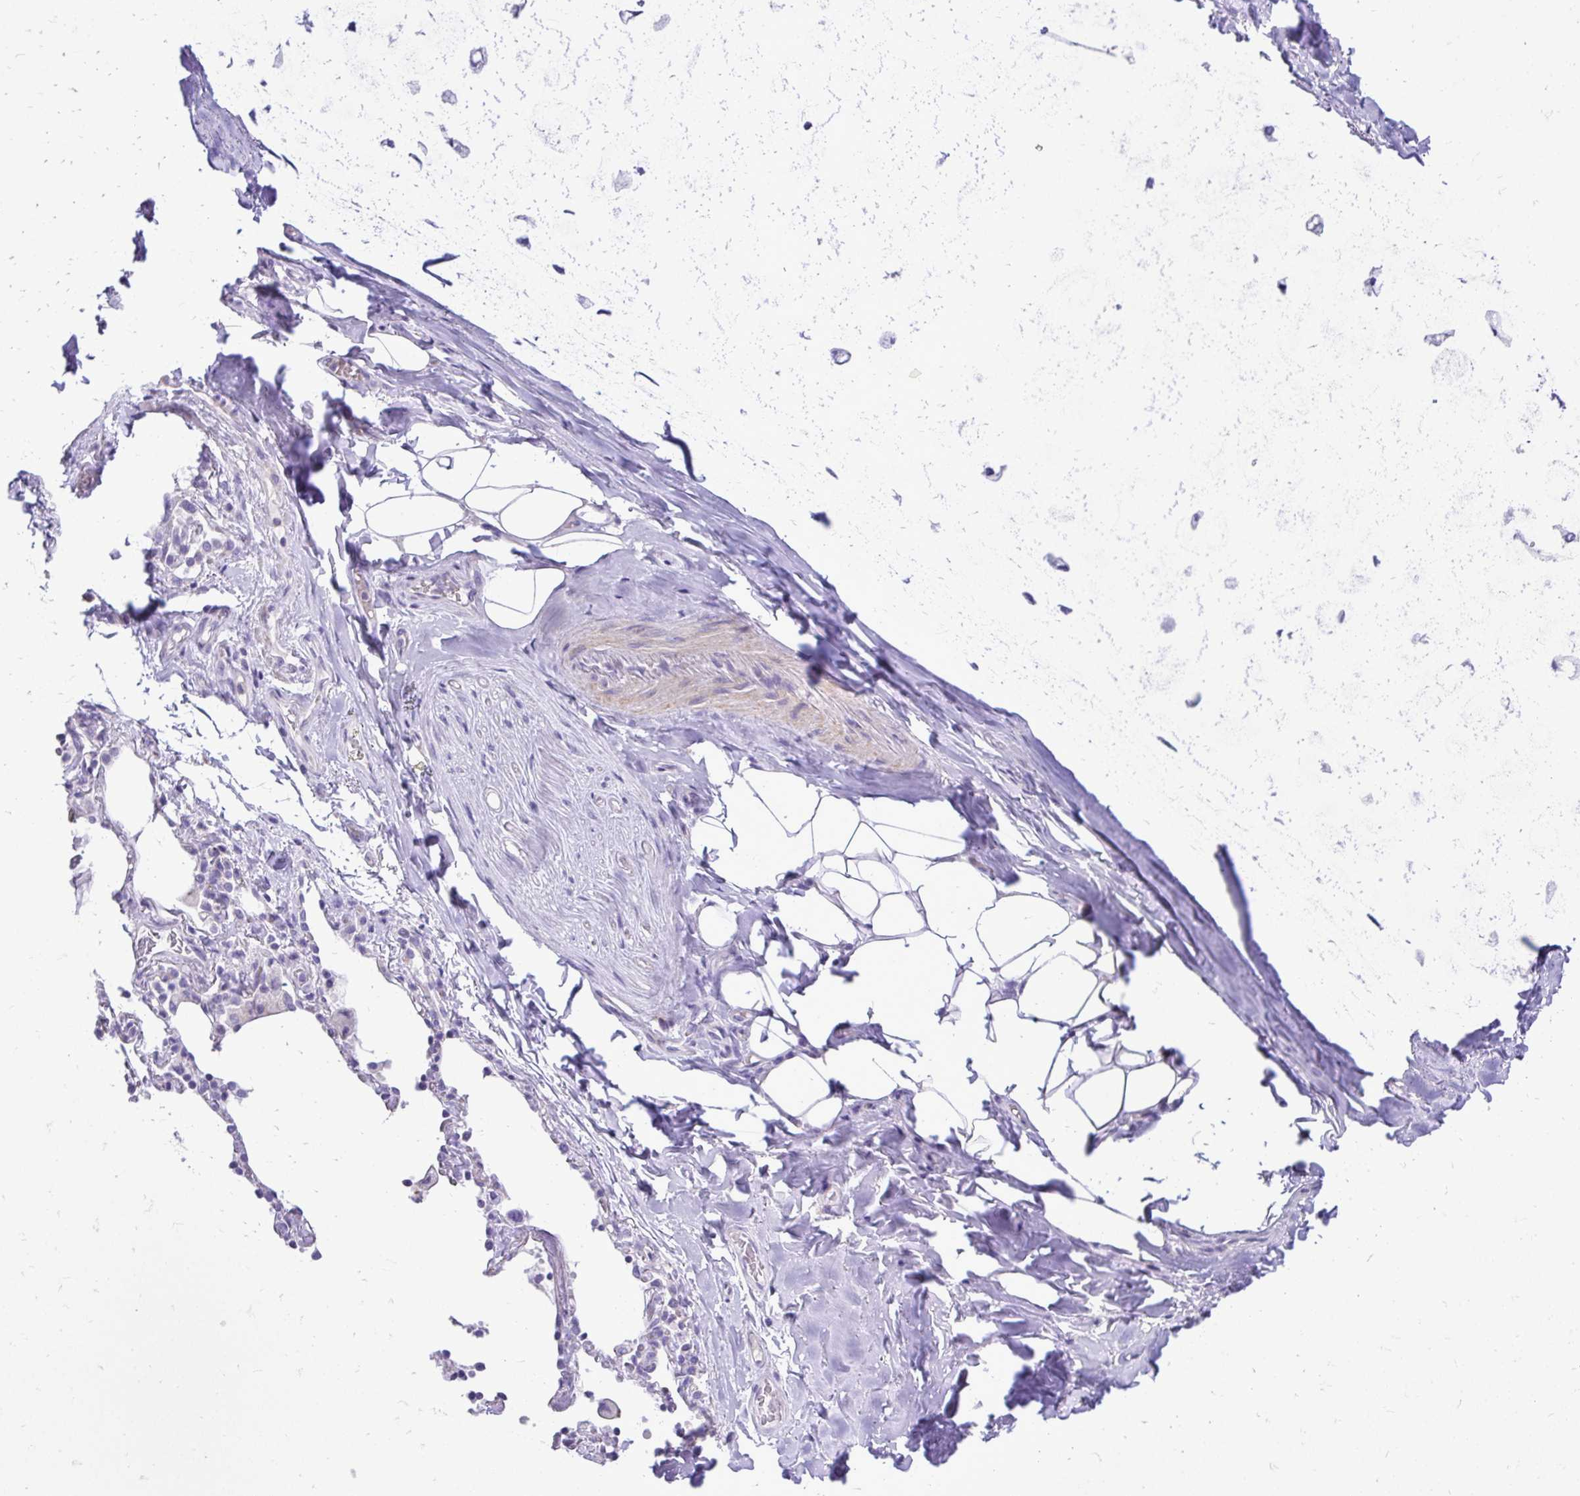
{"staining": {"intensity": "negative", "quantity": "none", "location": "none"}, "tissue": "adipose tissue", "cell_type": "Adipocytes", "image_type": "normal", "snomed": [{"axis": "morphology", "description": "Normal tissue, NOS"}, {"axis": "topography", "description": "Cartilage tissue"}, {"axis": "topography", "description": "Bronchus"}], "caption": "A high-resolution photomicrograph shows IHC staining of unremarkable adipose tissue, which exhibits no significant staining in adipocytes. (DAB (3,3'-diaminobenzidine) IHC visualized using brightfield microscopy, high magnification).", "gene": "PELI3", "patient": {"sex": "male", "age": 64}}